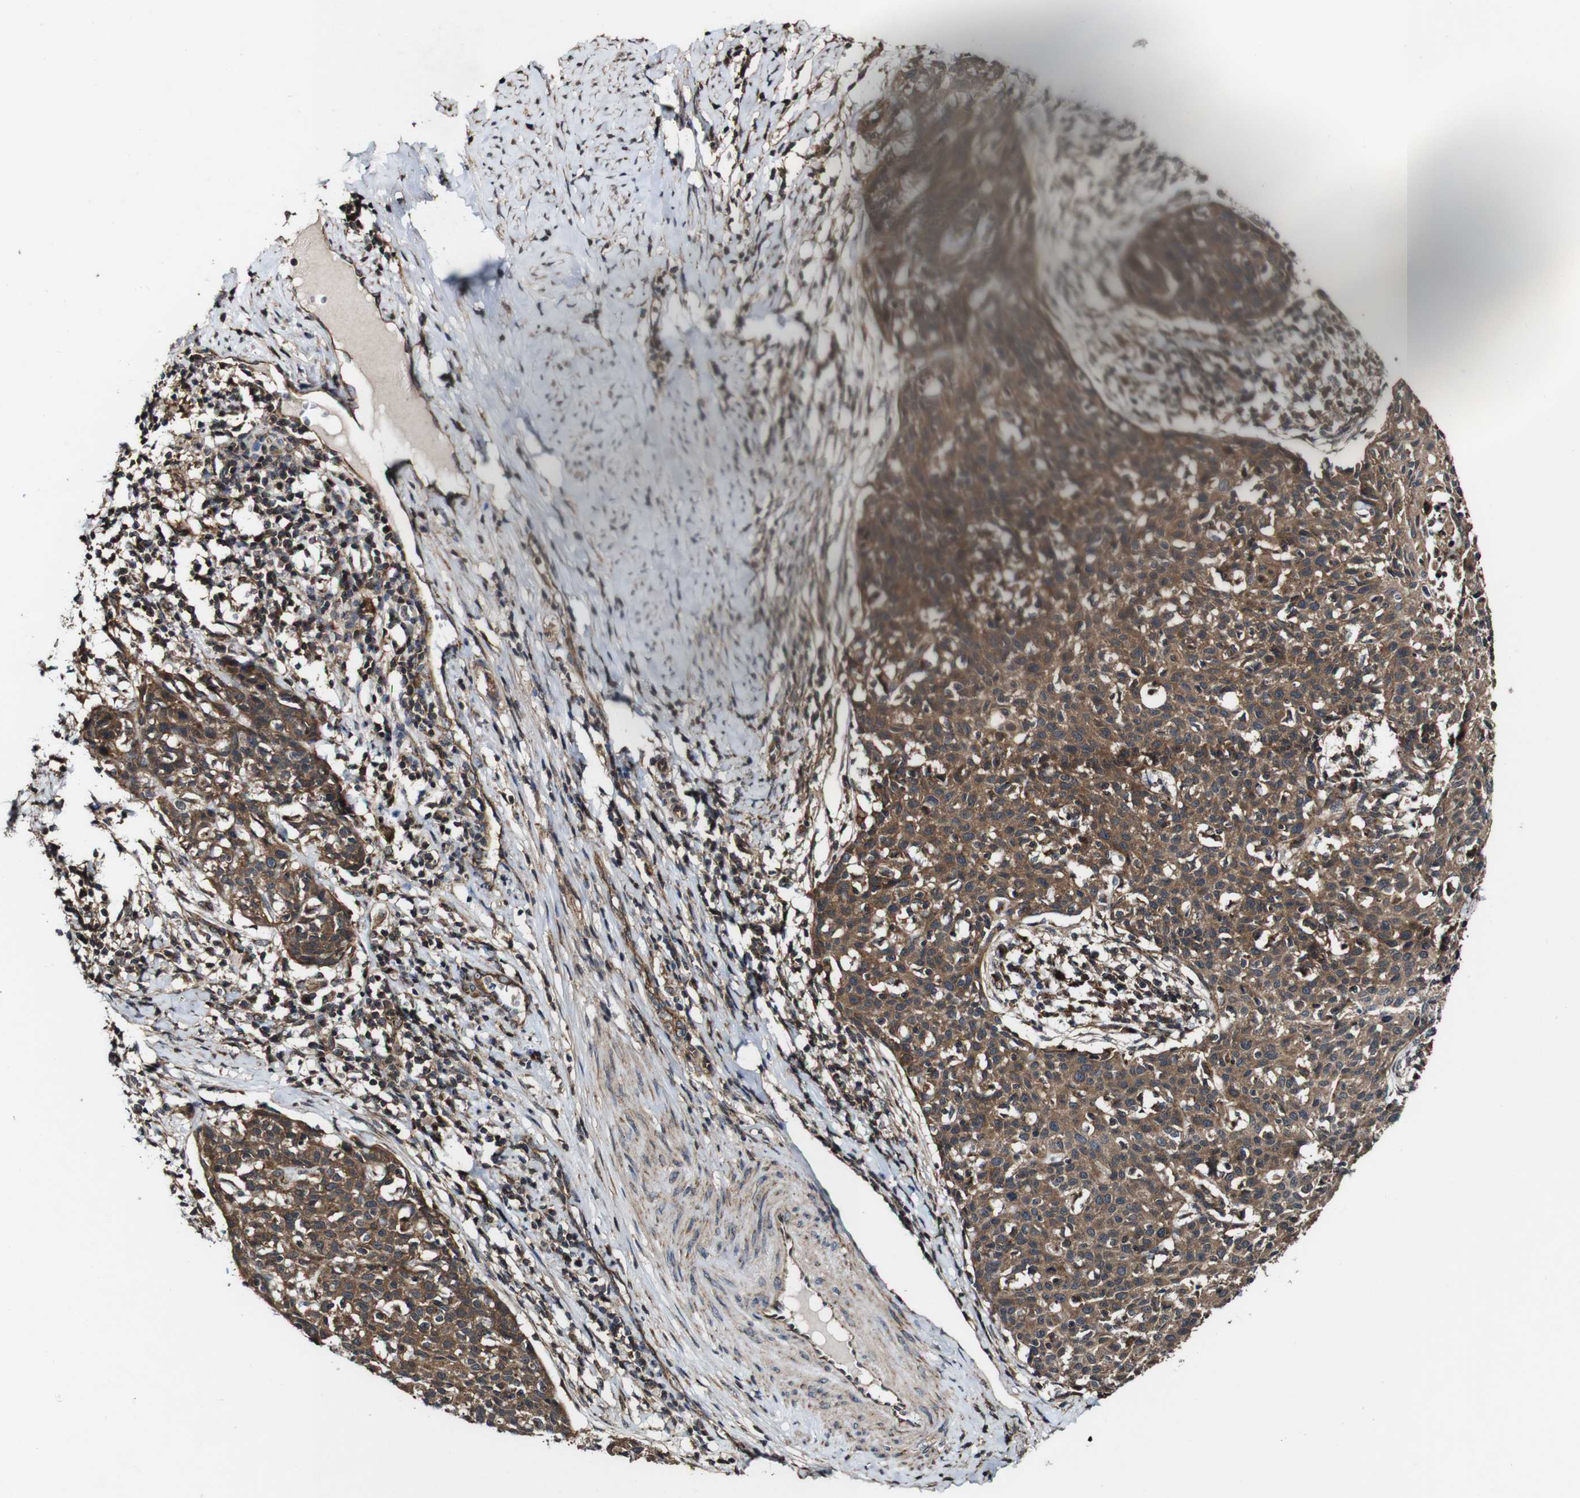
{"staining": {"intensity": "moderate", "quantity": ">75%", "location": "cytoplasmic/membranous"}, "tissue": "cervical cancer", "cell_type": "Tumor cells", "image_type": "cancer", "snomed": [{"axis": "morphology", "description": "Squamous cell carcinoma, NOS"}, {"axis": "topography", "description": "Cervix"}], "caption": "DAB (3,3'-diaminobenzidine) immunohistochemical staining of cervical cancer (squamous cell carcinoma) shows moderate cytoplasmic/membranous protein staining in about >75% of tumor cells.", "gene": "BTN3A3", "patient": {"sex": "female", "age": 38}}